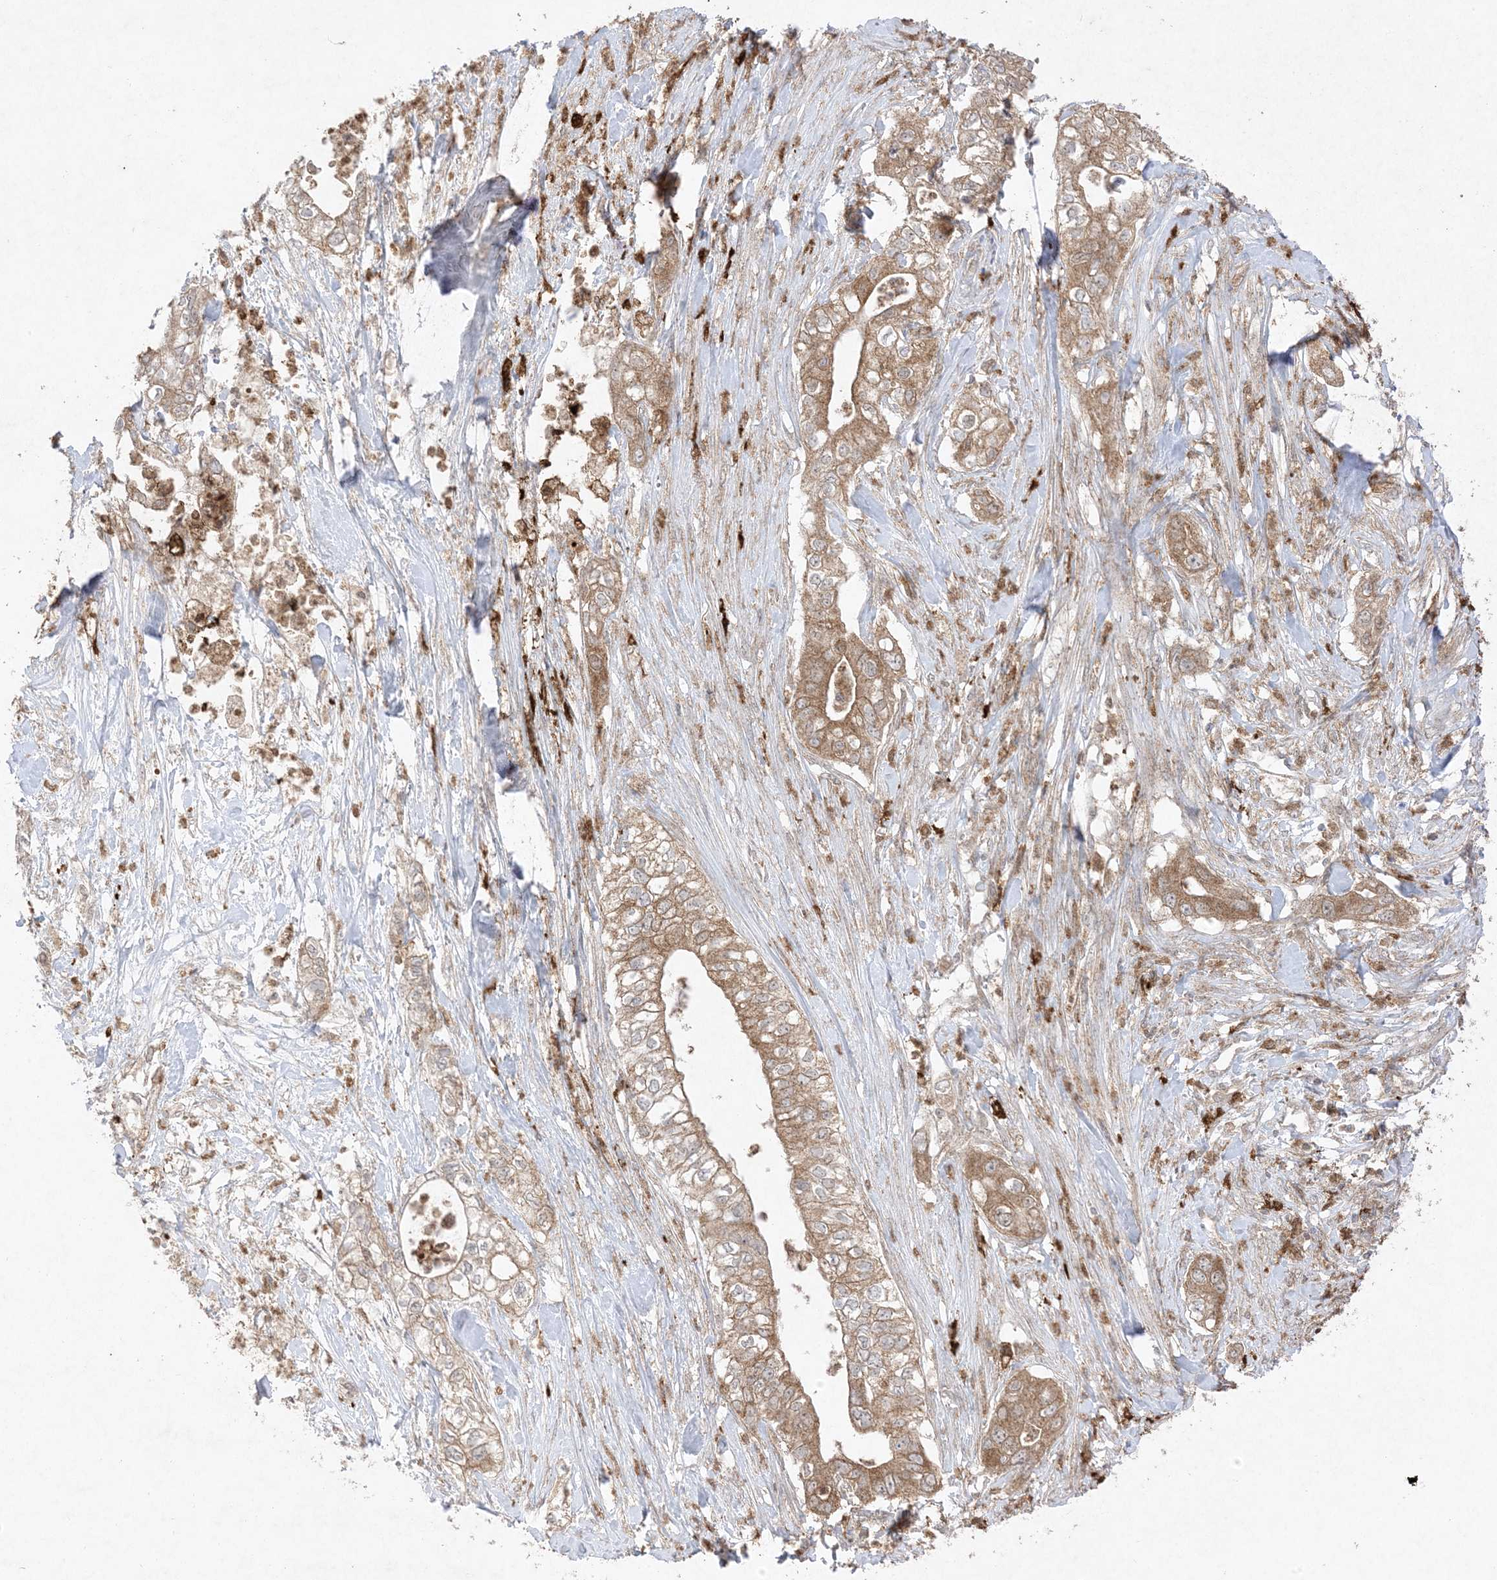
{"staining": {"intensity": "moderate", "quantity": ">75%", "location": "cytoplasmic/membranous"}, "tissue": "pancreatic cancer", "cell_type": "Tumor cells", "image_type": "cancer", "snomed": [{"axis": "morphology", "description": "Adenocarcinoma, NOS"}, {"axis": "topography", "description": "Pancreas"}], "caption": "DAB immunohistochemical staining of human adenocarcinoma (pancreatic) reveals moderate cytoplasmic/membranous protein expression in about >75% of tumor cells.", "gene": "UBE2C", "patient": {"sex": "female", "age": 78}}